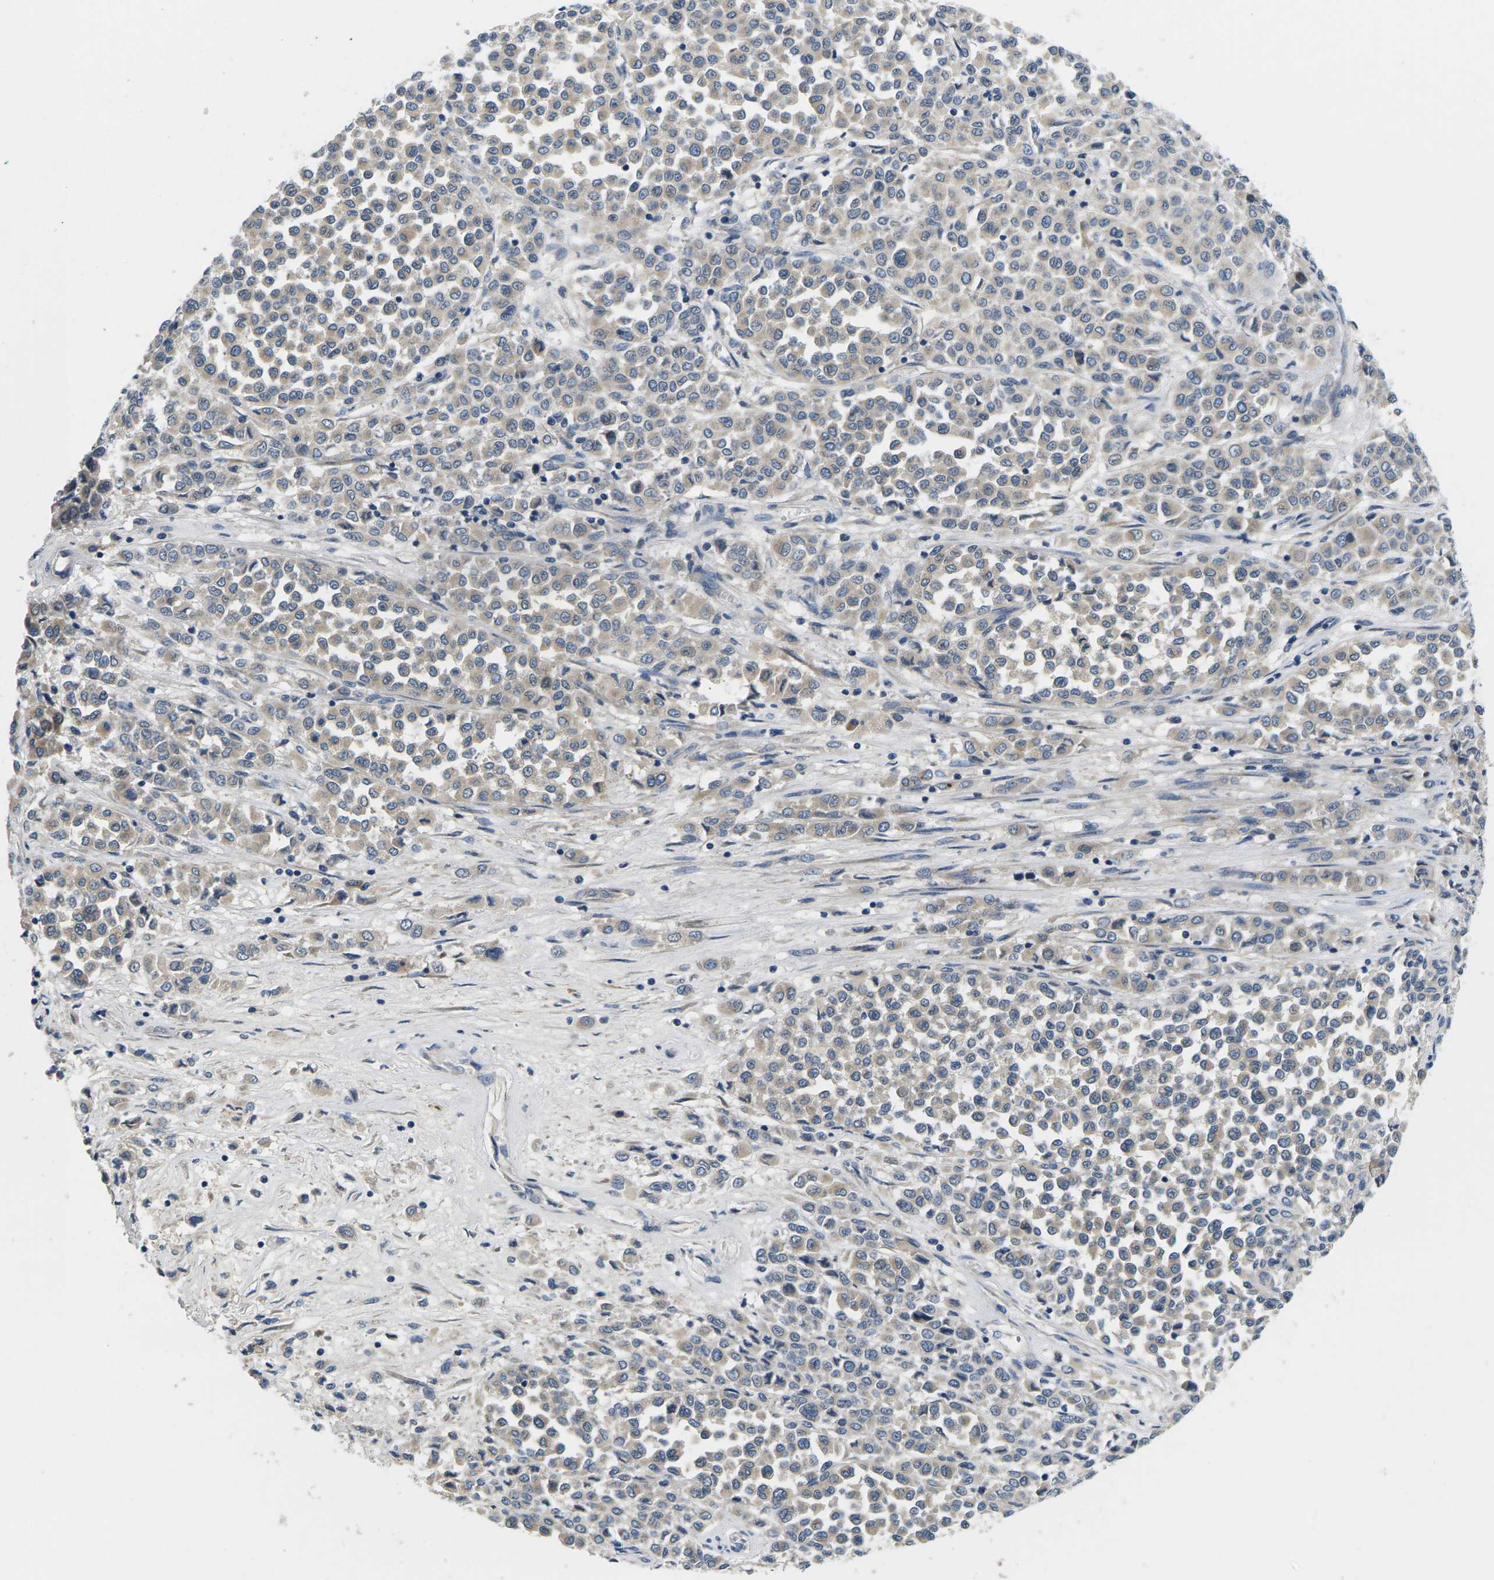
{"staining": {"intensity": "weak", "quantity": "25%-75%", "location": "cytoplasmic/membranous"}, "tissue": "melanoma", "cell_type": "Tumor cells", "image_type": "cancer", "snomed": [{"axis": "morphology", "description": "Malignant melanoma, Metastatic site"}, {"axis": "topography", "description": "Pancreas"}], "caption": "Human malignant melanoma (metastatic site) stained for a protein (brown) exhibits weak cytoplasmic/membranous positive staining in approximately 25%-75% of tumor cells.", "gene": "ERGIC3", "patient": {"sex": "female", "age": 30}}